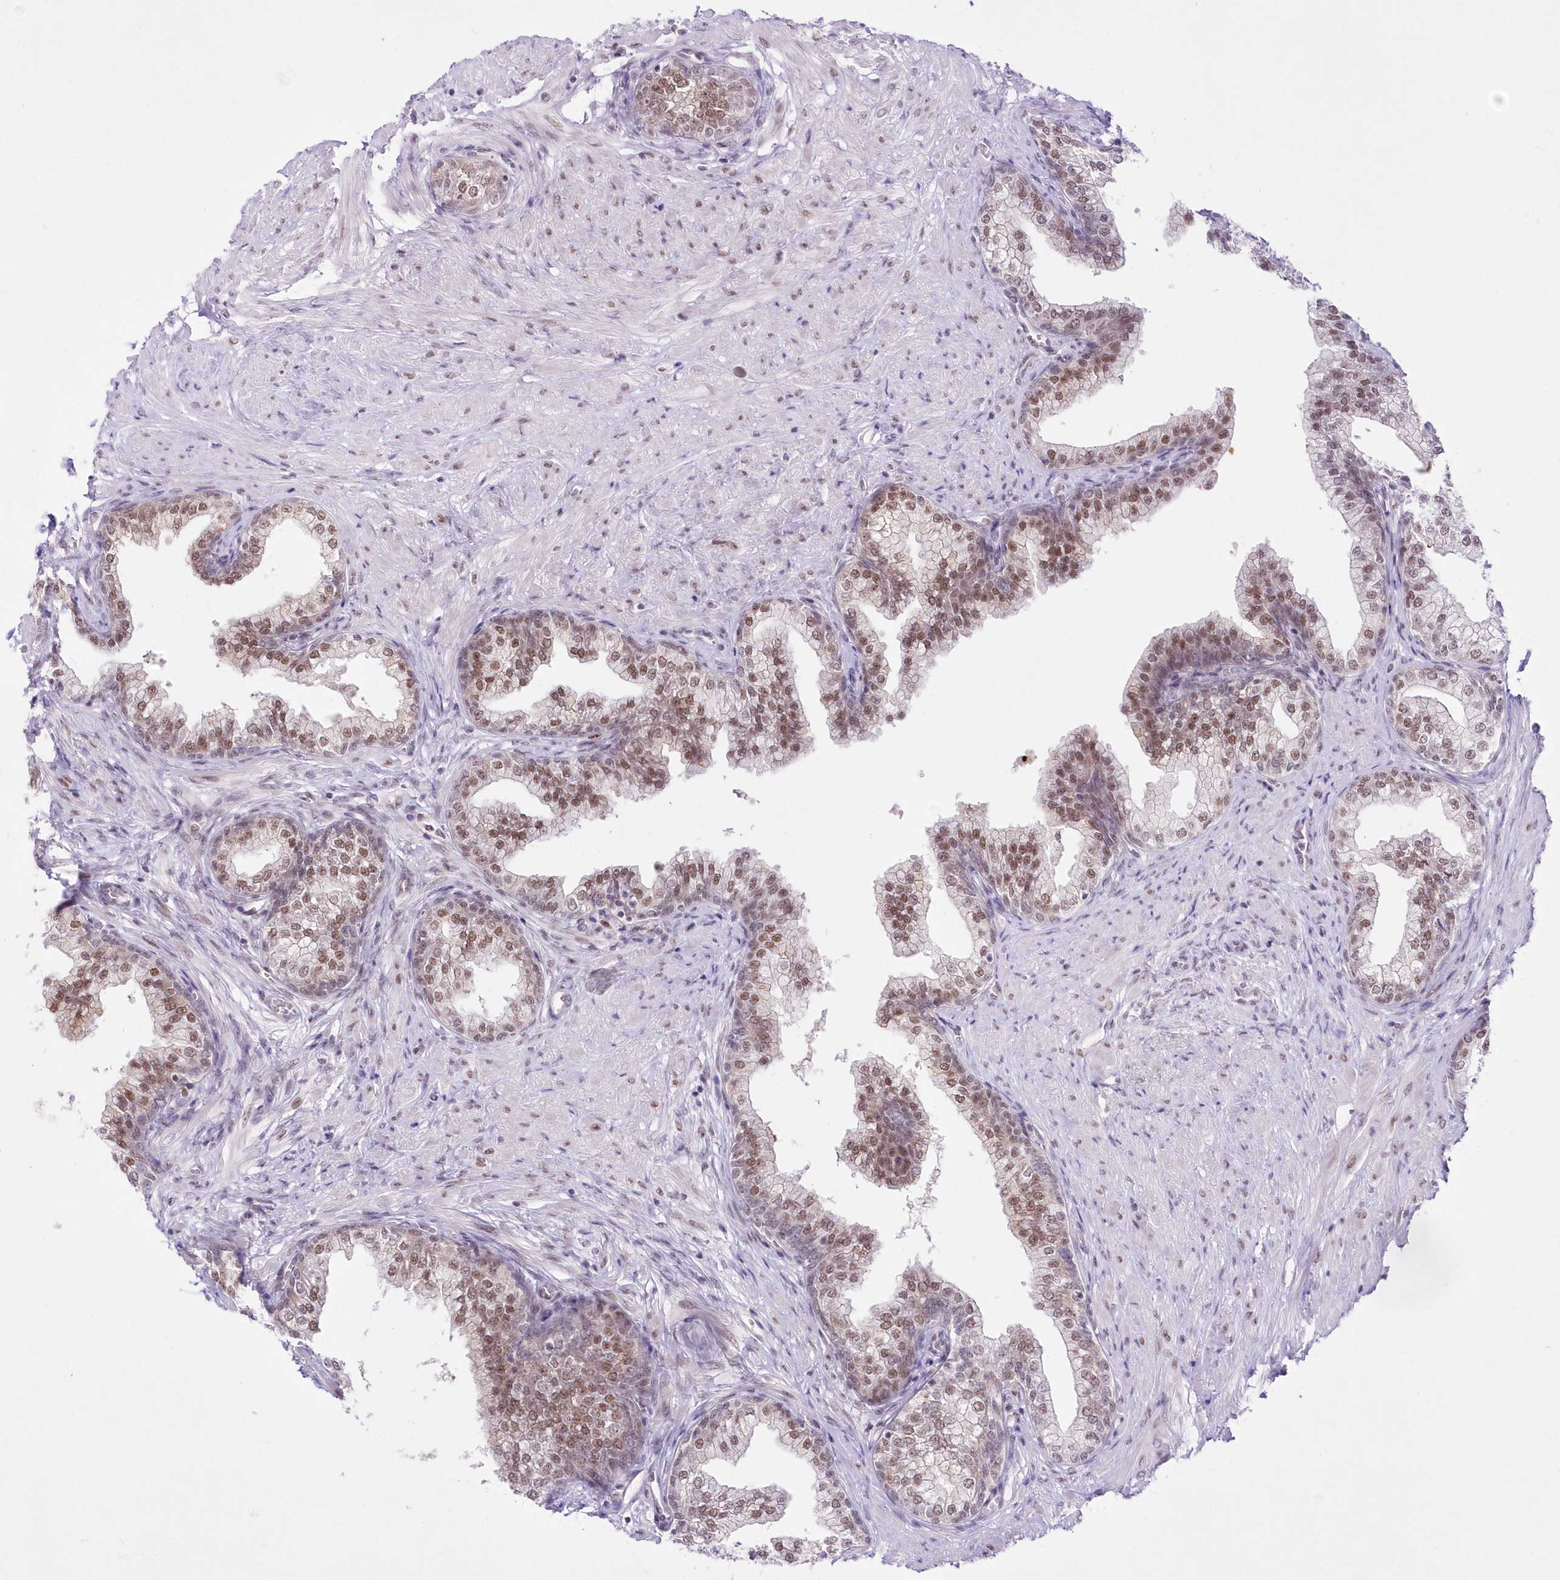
{"staining": {"intensity": "moderate", "quantity": ">75%", "location": "nuclear"}, "tissue": "prostate", "cell_type": "Glandular cells", "image_type": "normal", "snomed": [{"axis": "morphology", "description": "Normal tissue, NOS"}, {"axis": "morphology", "description": "Urothelial carcinoma, Low grade"}, {"axis": "topography", "description": "Urinary bladder"}, {"axis": "topography", "description": "Prostate"}], "caption": "An immunohistochemistry micrograph of unremarkable tissue is shown. Protein staining in brown labels moderate nuclear positivity in prostate within glandular cells.", "gene": "NSUN2", "patient": {"sex": "male", "age": 60}}